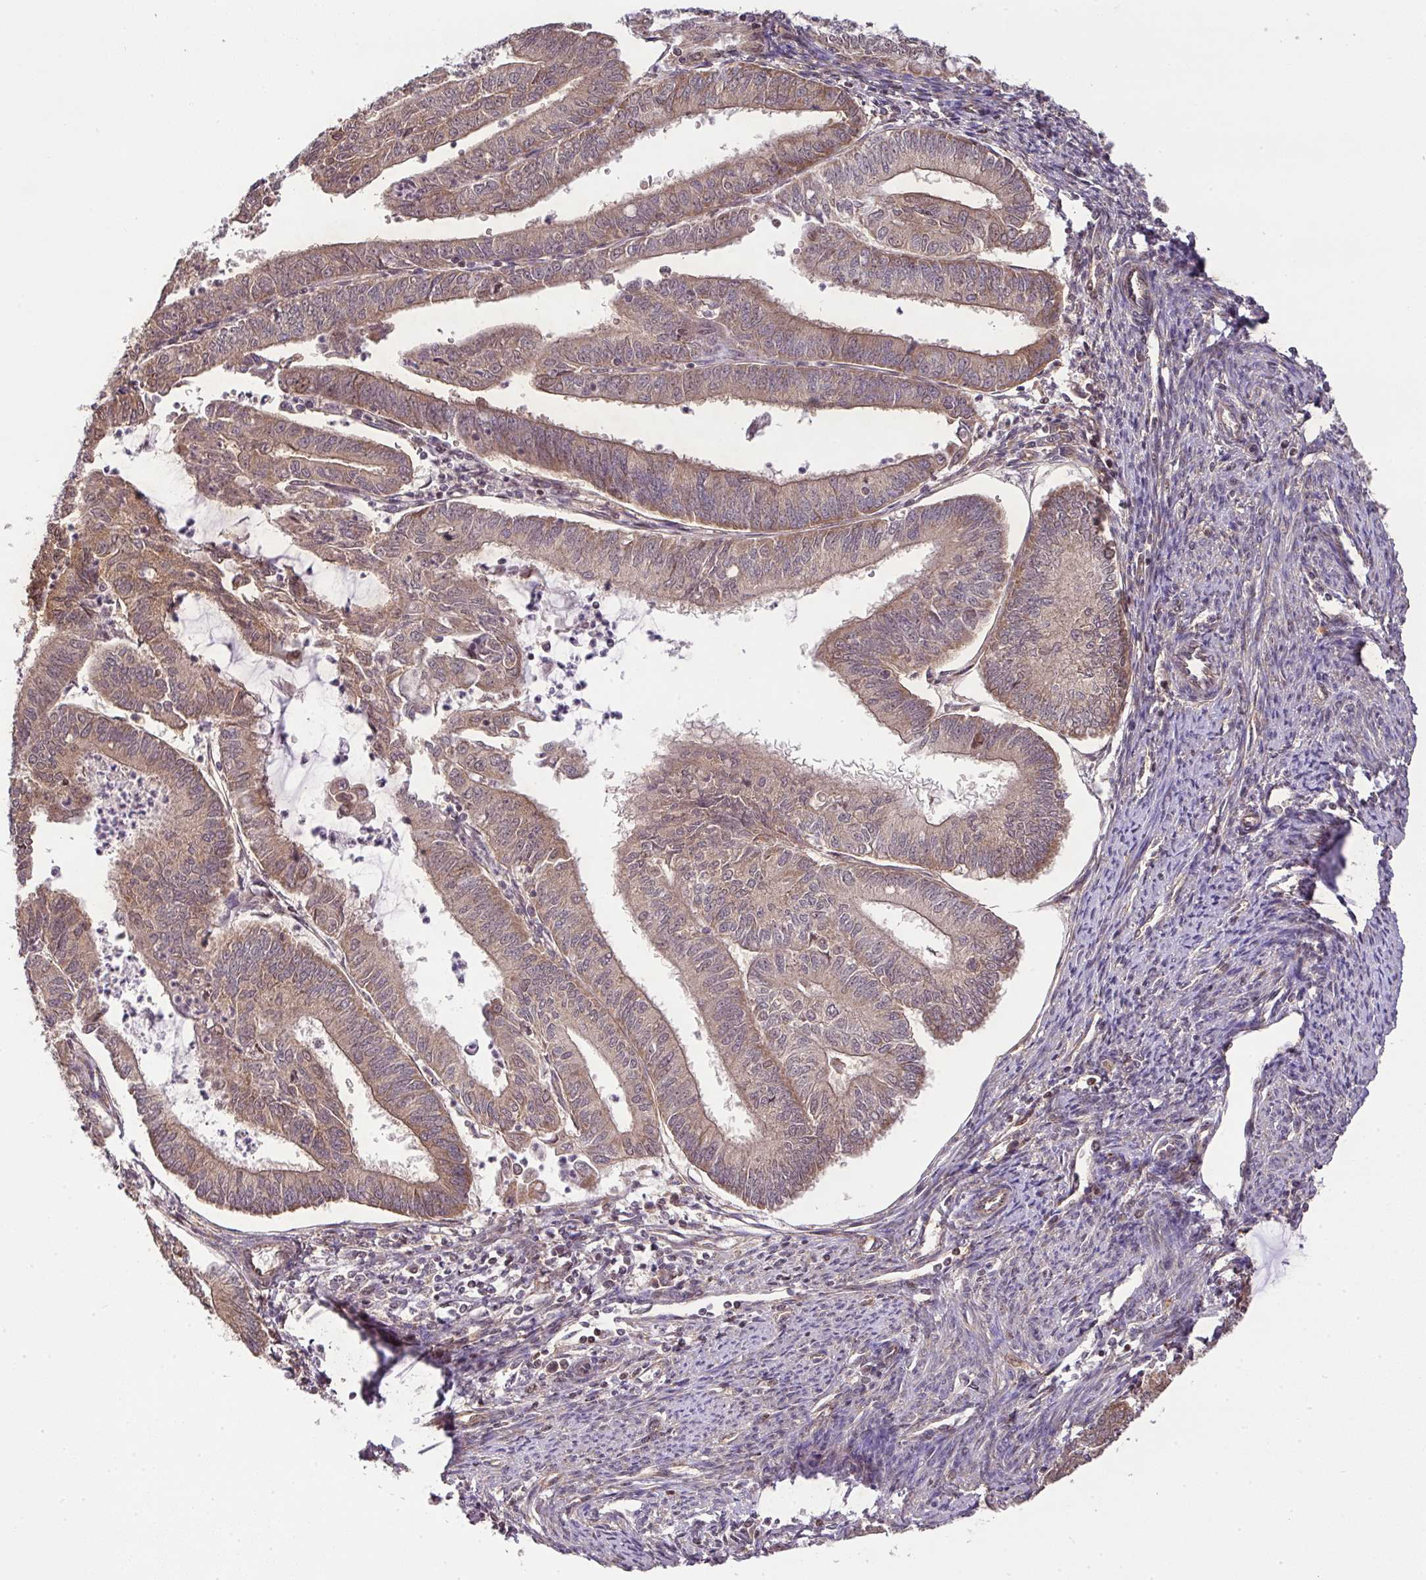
{"staining": {"intensity": "moderate", "quantity": ">75%", "location": "cytoplasmic/membranous,nuclear"}, "tissue": "endometrial cancer", "cell_type": "Tumor cells", "image_type": "cancer", "snomed": [{"axis": "morphology", "description": "Adenocarcinoma, NOS"}, {"axis": "topography", "description": "Endometrium"}], "caption": "Endometrial cancer stained for a protein (brown) exhibits moderate cytoplasmic/membranous and nuclear positive positivity in approximately >75% of tumor cells.", "gene": "PLK1", "patient": {"sex": "female", "age": 70}}